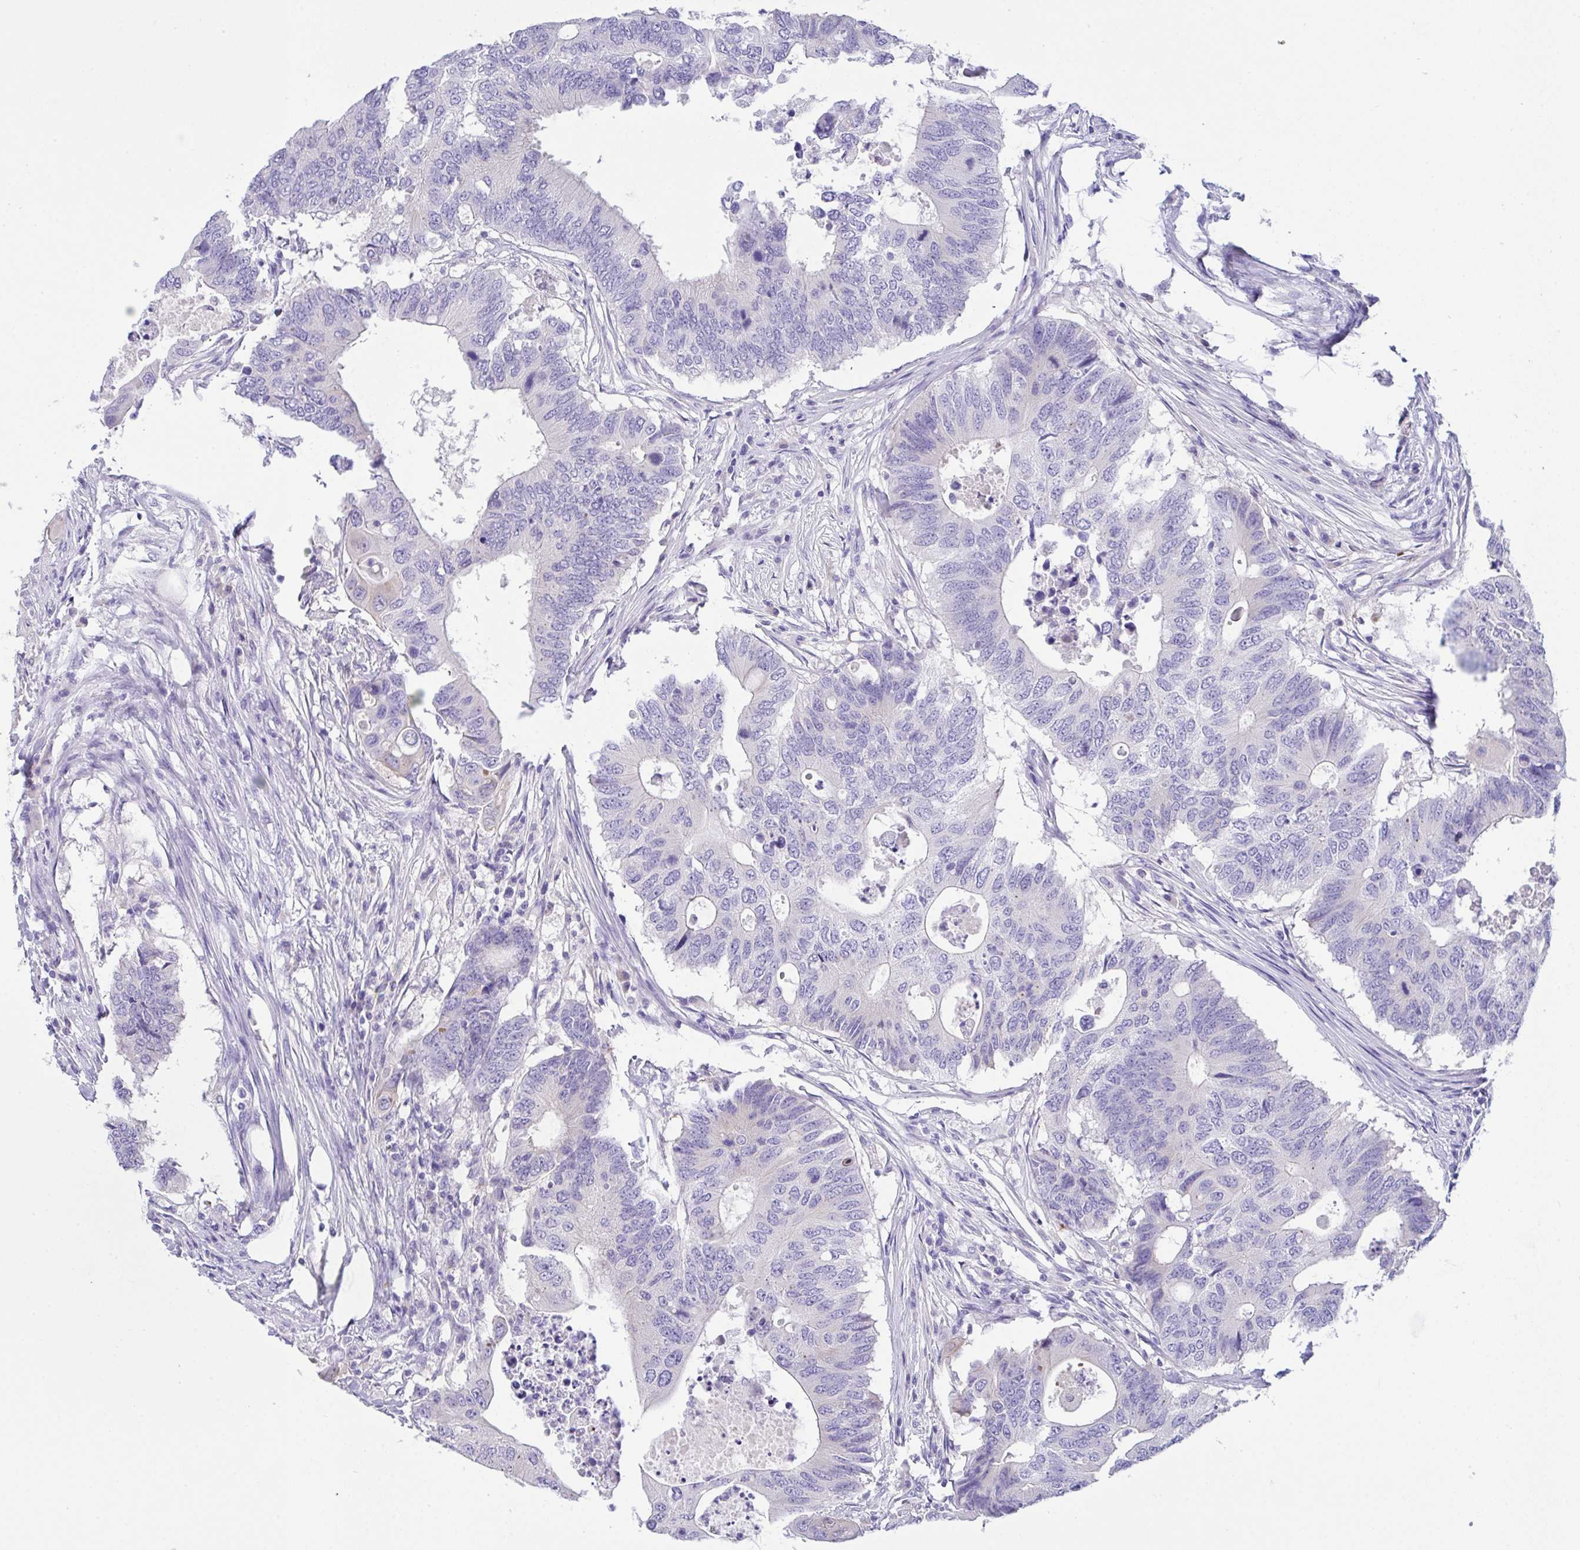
{"staining": {"intensity": "negative", "quantity": "none", "location": "none"}, "tissue": "colorectal cancer", "cell_type": "Tumor cells", "image_type": "cancer", "snomed": [{"axis": "morphology", "description": "Adenocarcinoma, NOS"}, {"axis": "topography", "description": "Colon"}], "caption": "Immunohistochemical staining of colorectal cancer (adenocarcinoma) demonstrates no significant positivity in tumor cells.", "gene": "FBXL20", "patient": {"sex": "male", "age": 71}}